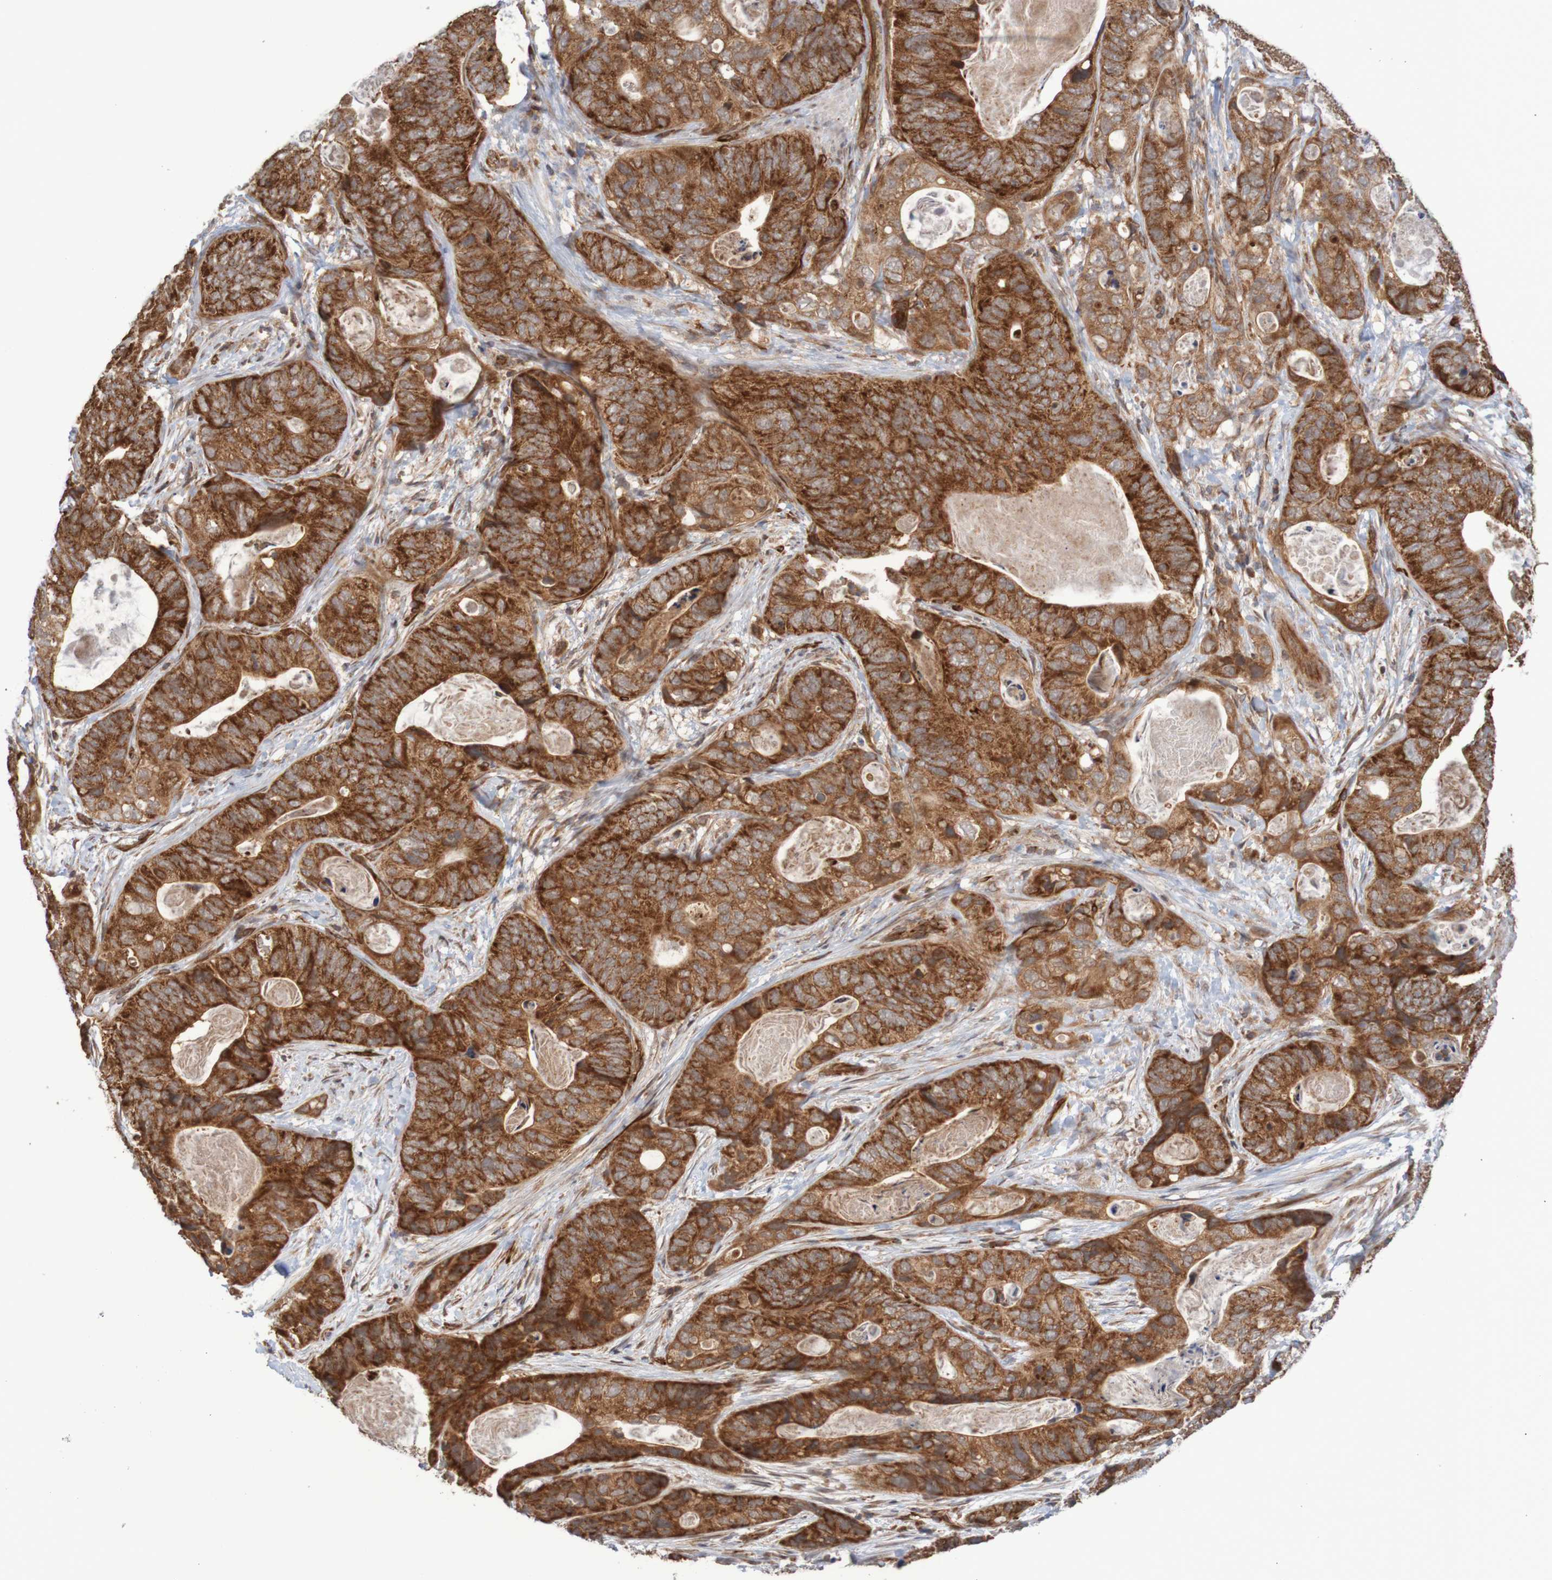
{"staining": {"intensity": "strong", "quantity": ">75%", "location": "cytoplasmic/membranous"}, "tissue": "stomach cancer", "cell_type": "Tumor cells", "image_type": "cancer", "snomed": [{"axis": "morphology", "description": "Adenocarcinoma, NOS"}, {"axis": "topography", "description": "Stomach"}], "caption": "Tumor cells demonstrate strong cytoplasmic/membranous staining in approximately >75% of cells in stomach adenocarcinoma.", "gene": "MRPL52", "patient": {"sex": "female", "age": 89}}